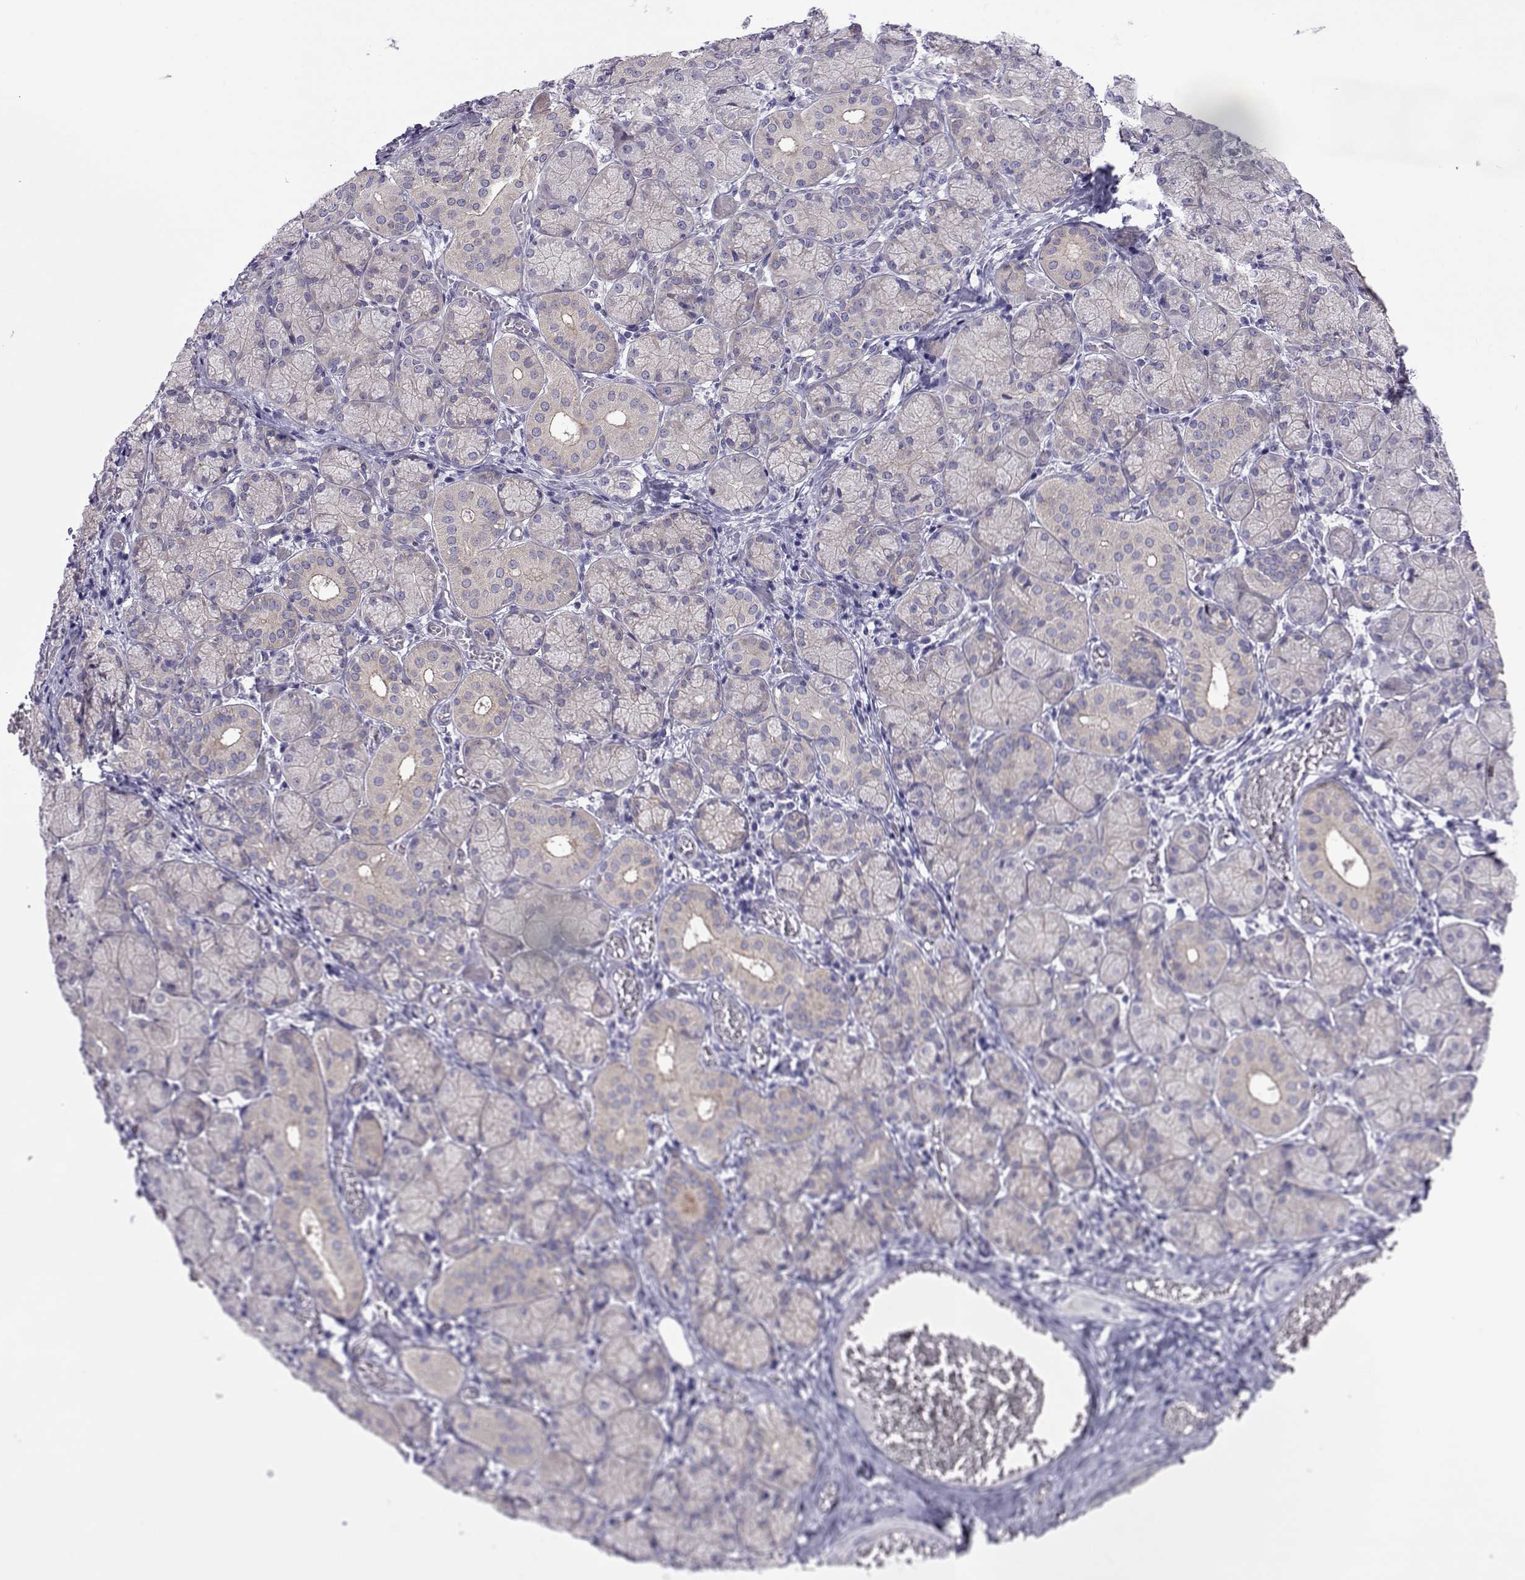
{"staining": {"intensity": "weak", "quantity": "<25%", "location": "cytoplasmic/membranous"}, "tissue": "salivary gland", "cell_type": "Glandular cells", "image_type": "normal", "snomed": [{"axis": "morphology", "description": "Normal tissue, NOS"}, {"axis": "topography", "description": "Salivary gland"}, {"axis": "topography", "description": "Peripheral nerve tissue"}], "caption": "A micrograph of salivary gland stained for a protein reveals no brown staining in glandular cells.", "gene": "COL22A1", "patient": {"sex": "female", "age": 24}}